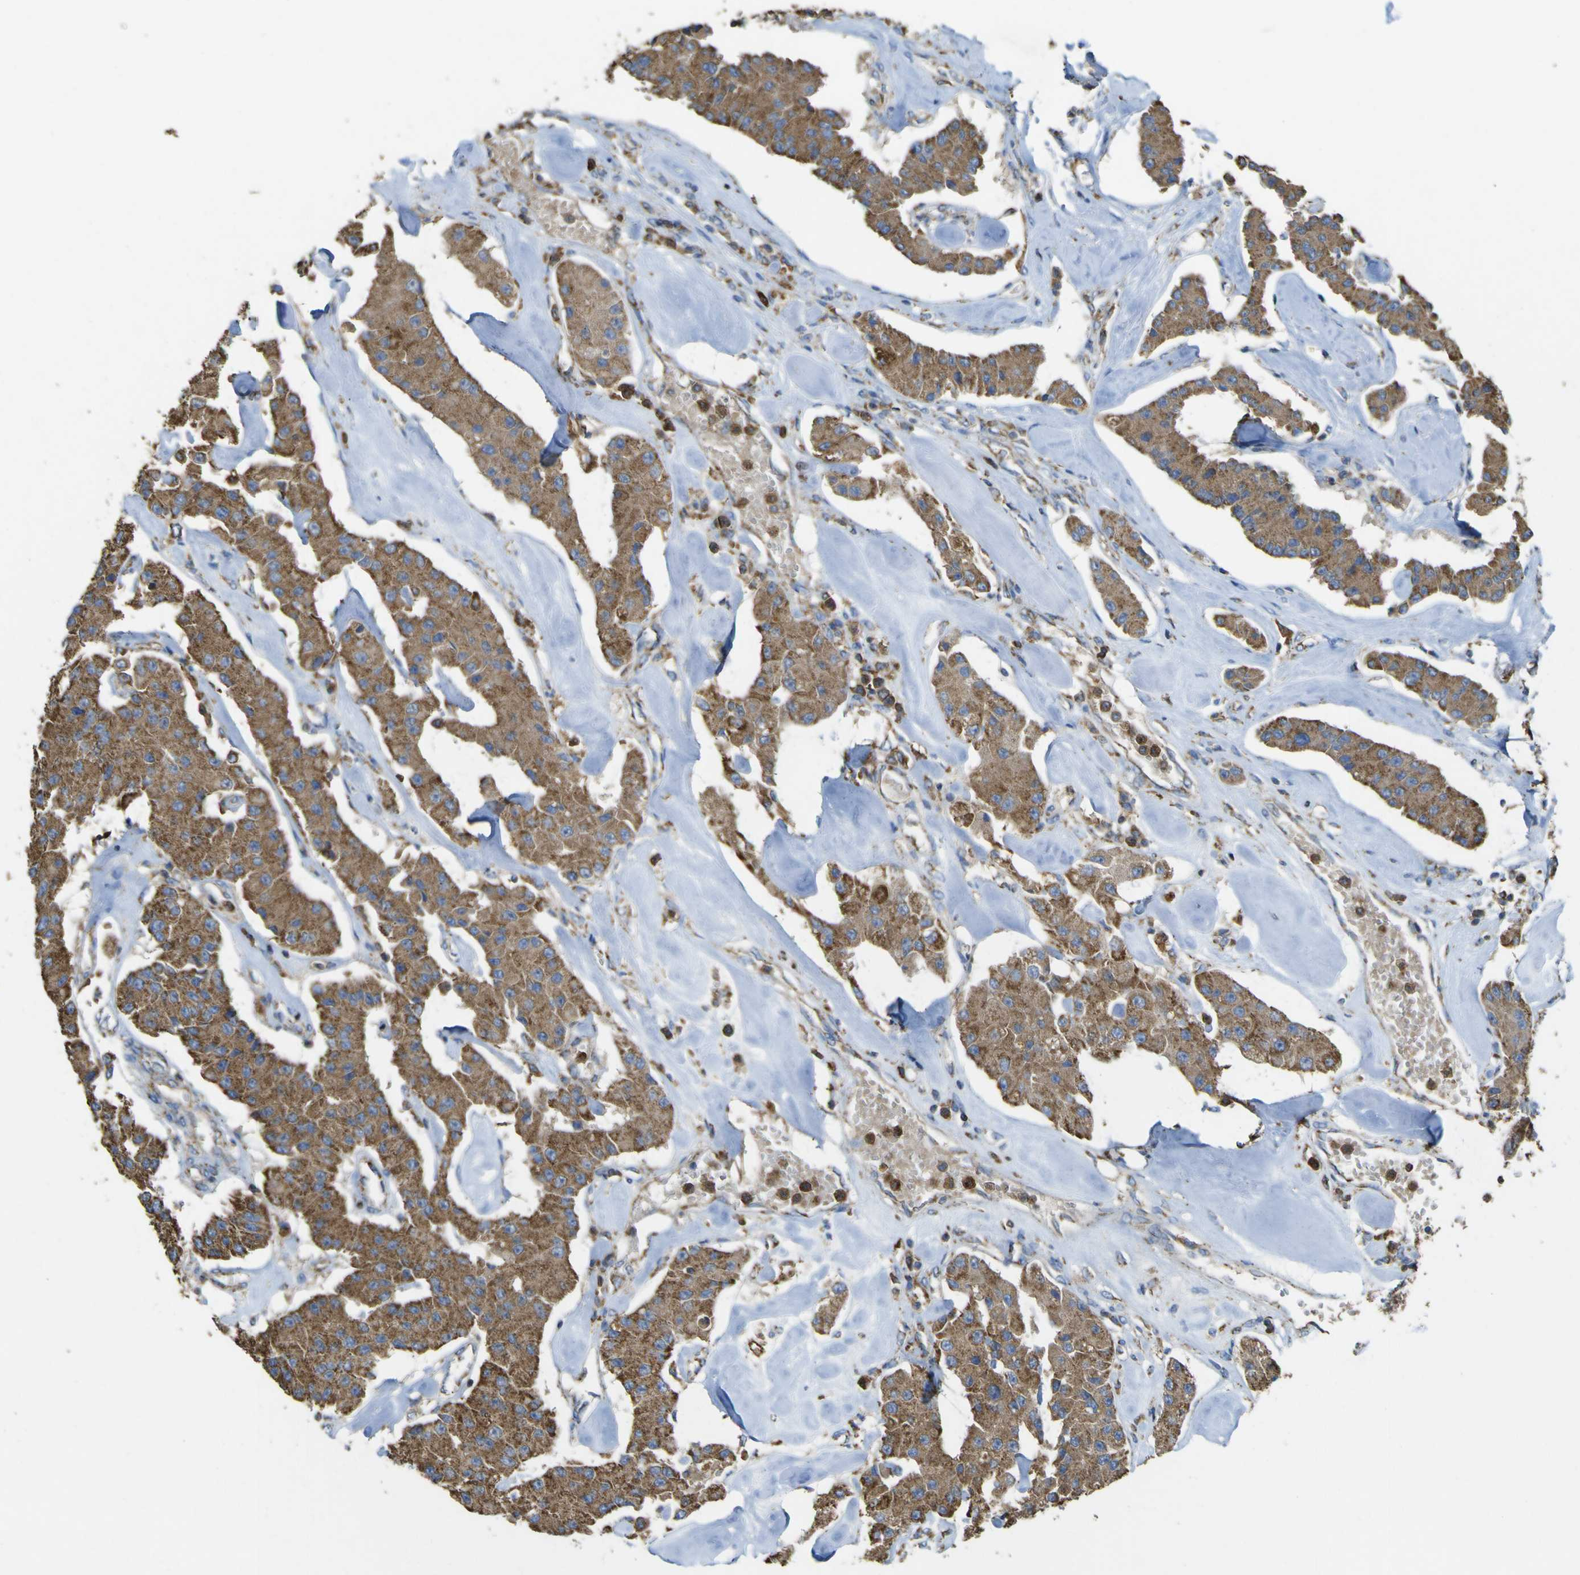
{"staining": {"intensity": "strong", "quantity": ">75%", "location": "cytoplasmic/membranous"}, "tissue": "carcinoid", "cell_type": "Tumor cells", "image_type": "cancer", "snomed": [{"axis": "morphology", "description": "Carcinoid, malignant, NOS"}, {"axis": "topography", "description": "Pancreas"}], "caption": "Malignant carcinoid tissue exhibits strong cytoplasmic/membranous expression in approximately >75% of tumor cells", "gene": "ACSL3", "patient": {"sex": "male", "age": 41}}